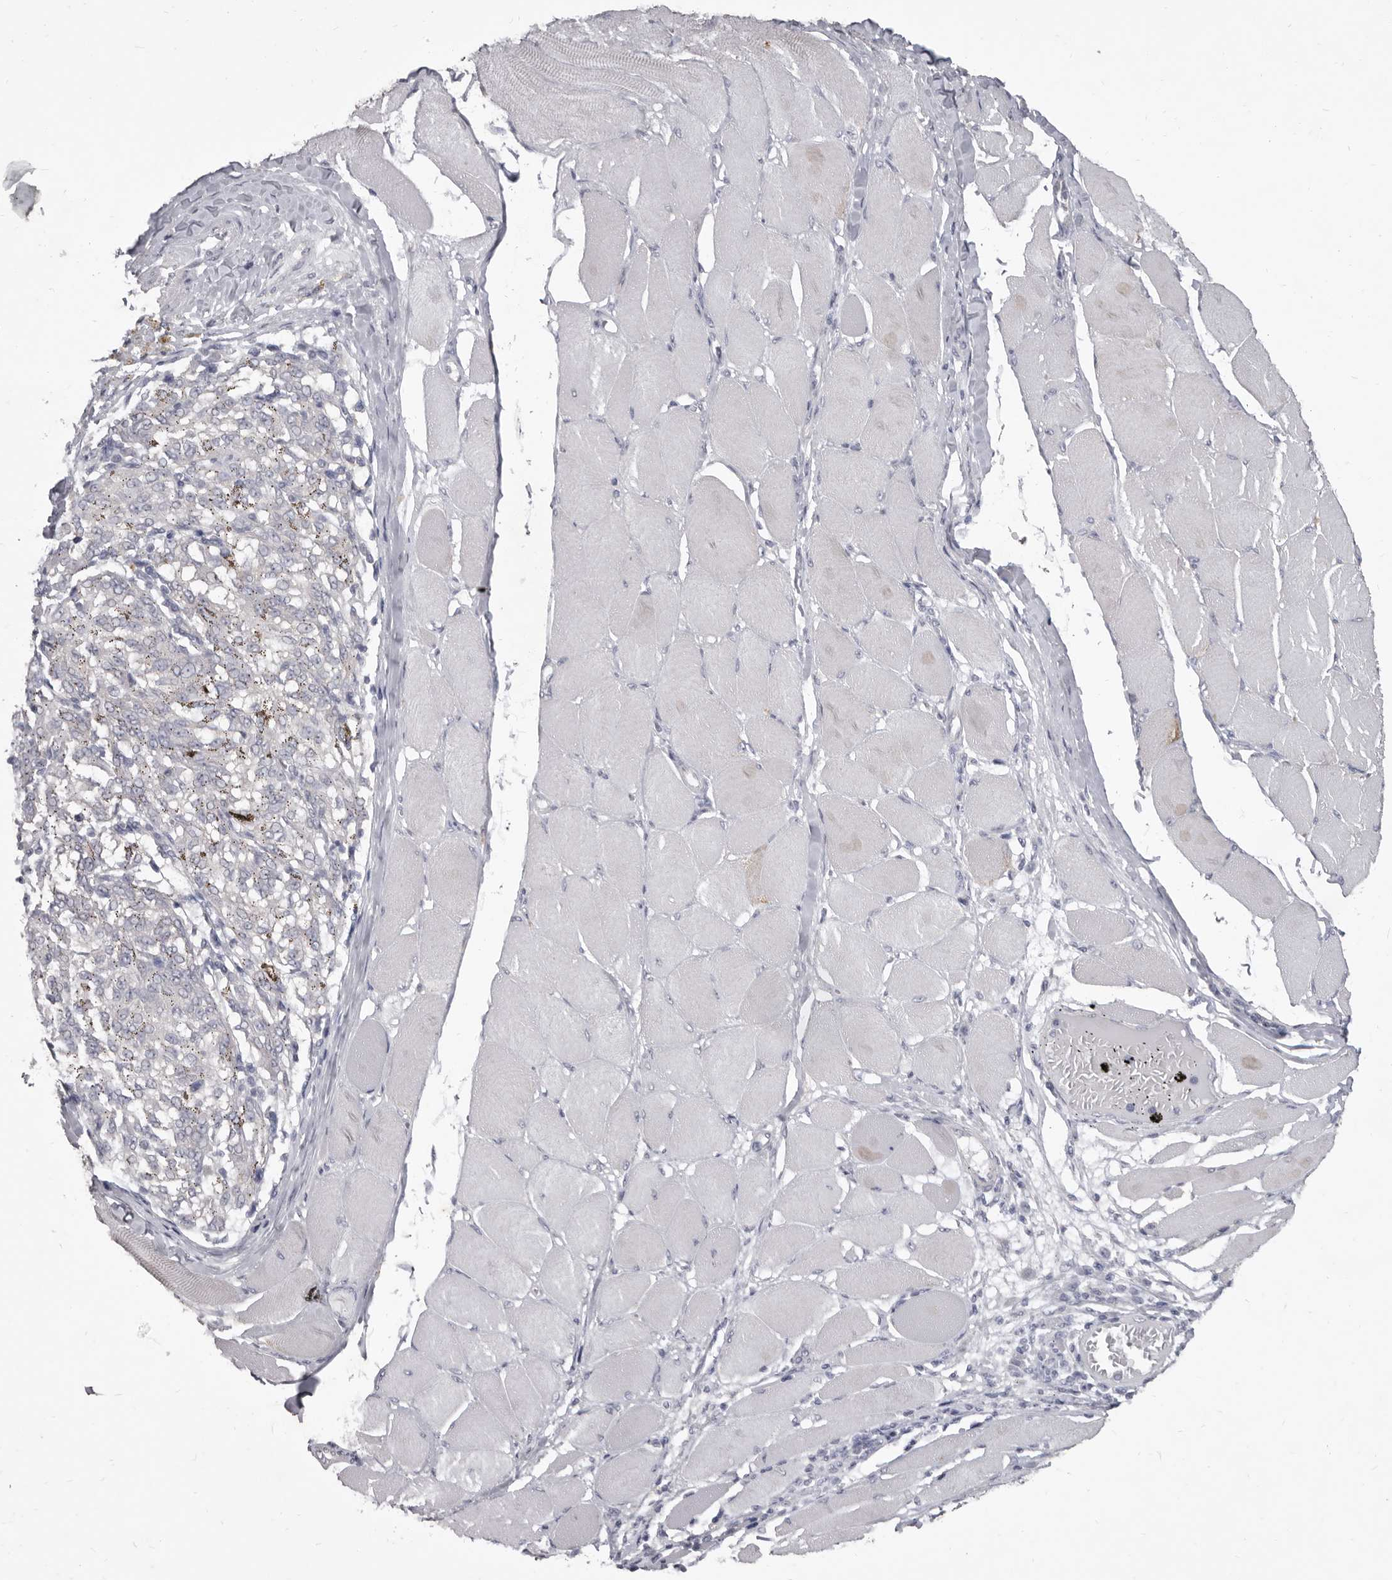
{"staining": {"intensity": "negative", "quantity": "none", "location": "none"}, "tissue": "melanoma", "cell_type": "Tumor cells", "image_type": "cancer", "snomed": [{"axis": "morphology", "description": "Malignant melanoma, NOS"}, {"axis": "topography", "description": "Skin"}], "caption": "This is an immunohistochemistry (IHC) micrograph of malignant melanoma. There is no positivity in tumor cells.", "gene": "GSK3B", "patient": {"sex": "female", "age": 72}}